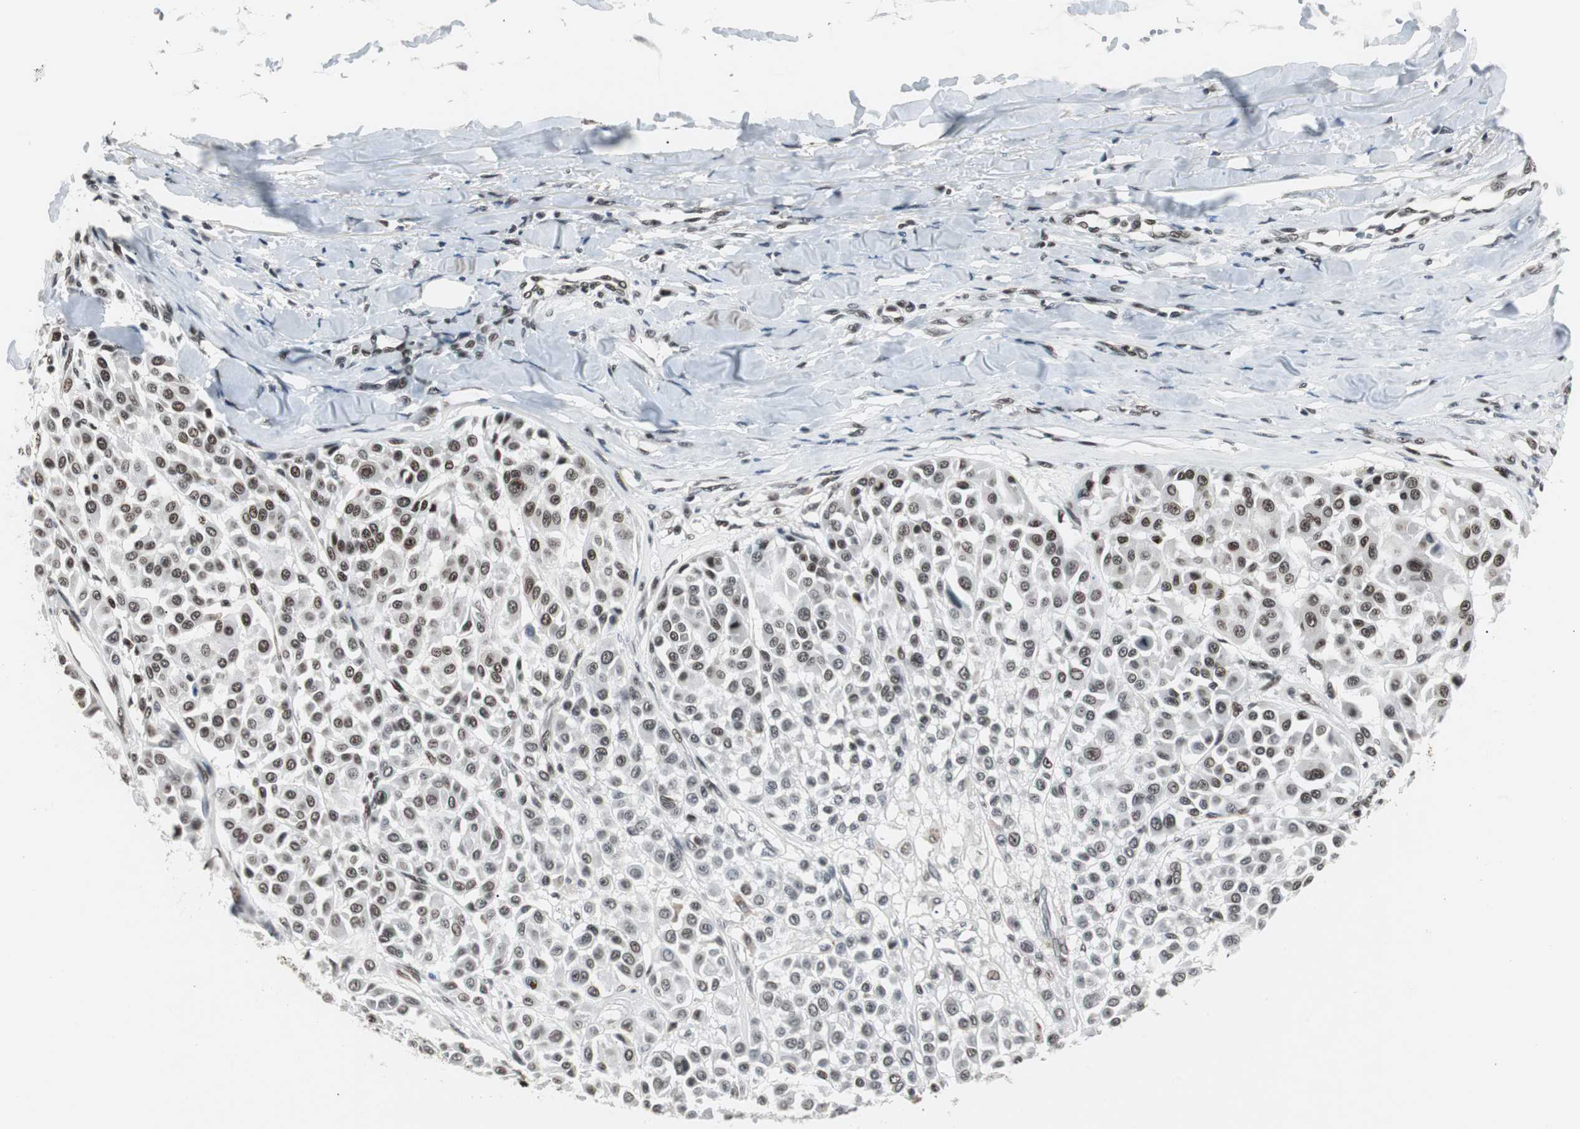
{"staining": {"intensity": "moderate", "quantity": ">75%", "location": "nuclear"}, "tissue": "melanoma", "cell_type": "Tumor cells", "image_type": "cancer", "snomed": [{"axis": "morphology", "description": "Malignant melanoma, Metastatic site"}, {"axis": "topography", "description": "Soft tissue"}], "caption": "Immunohistochemical staining of human melanoma displays medium levels of moderate nuclear protein positivity in about >75% of tumor cells.", "gene": "XRCC1", "patient": {"sex": "male", "age": 41}}